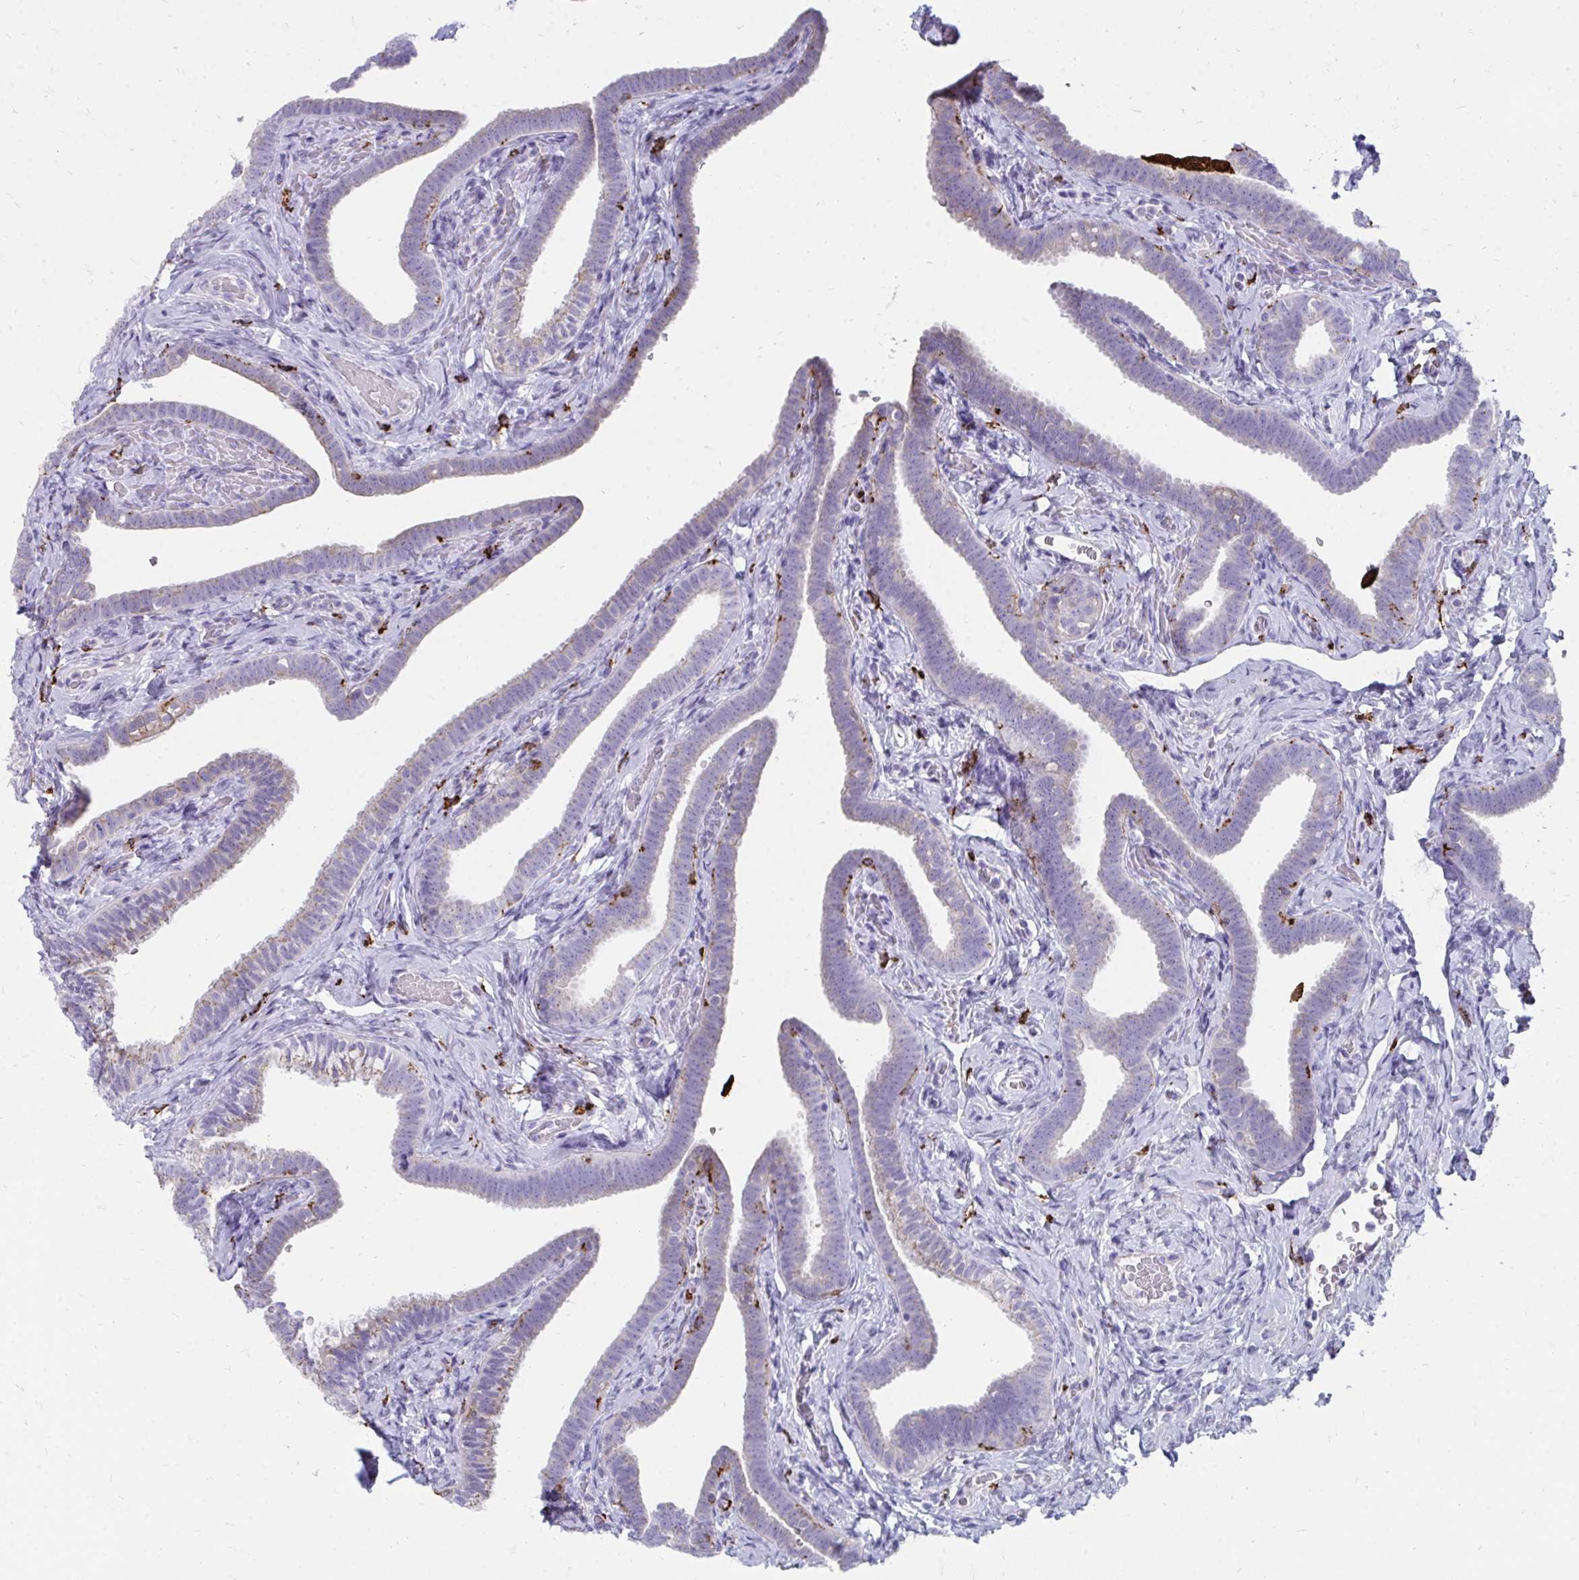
{"staining": {"intensity": "weak", "quantity": "25%-75%", "location": "cytoplasmic/membranous"}, "tissue": "fallopian tube", "cell_type": "Glandular cells", "image_type": "normal", "snomed": [{"axis": "morphology", "description": "Normal tissue, NOS"}, {"axis": "topography", "description": "Fallopian tube"}], "caption": "Brown immunohistochemical staining in unremarkable human fallopian tube displays weak cytoplasmic/membranous staining in about 25%-75% of glandular cells. (Stains: DAB in brown, nuclei in blue, Microscopy: brightfield microscopy at high magnification).", "gene": "CD163", "patient": {"sex": "female", "age": 69}}